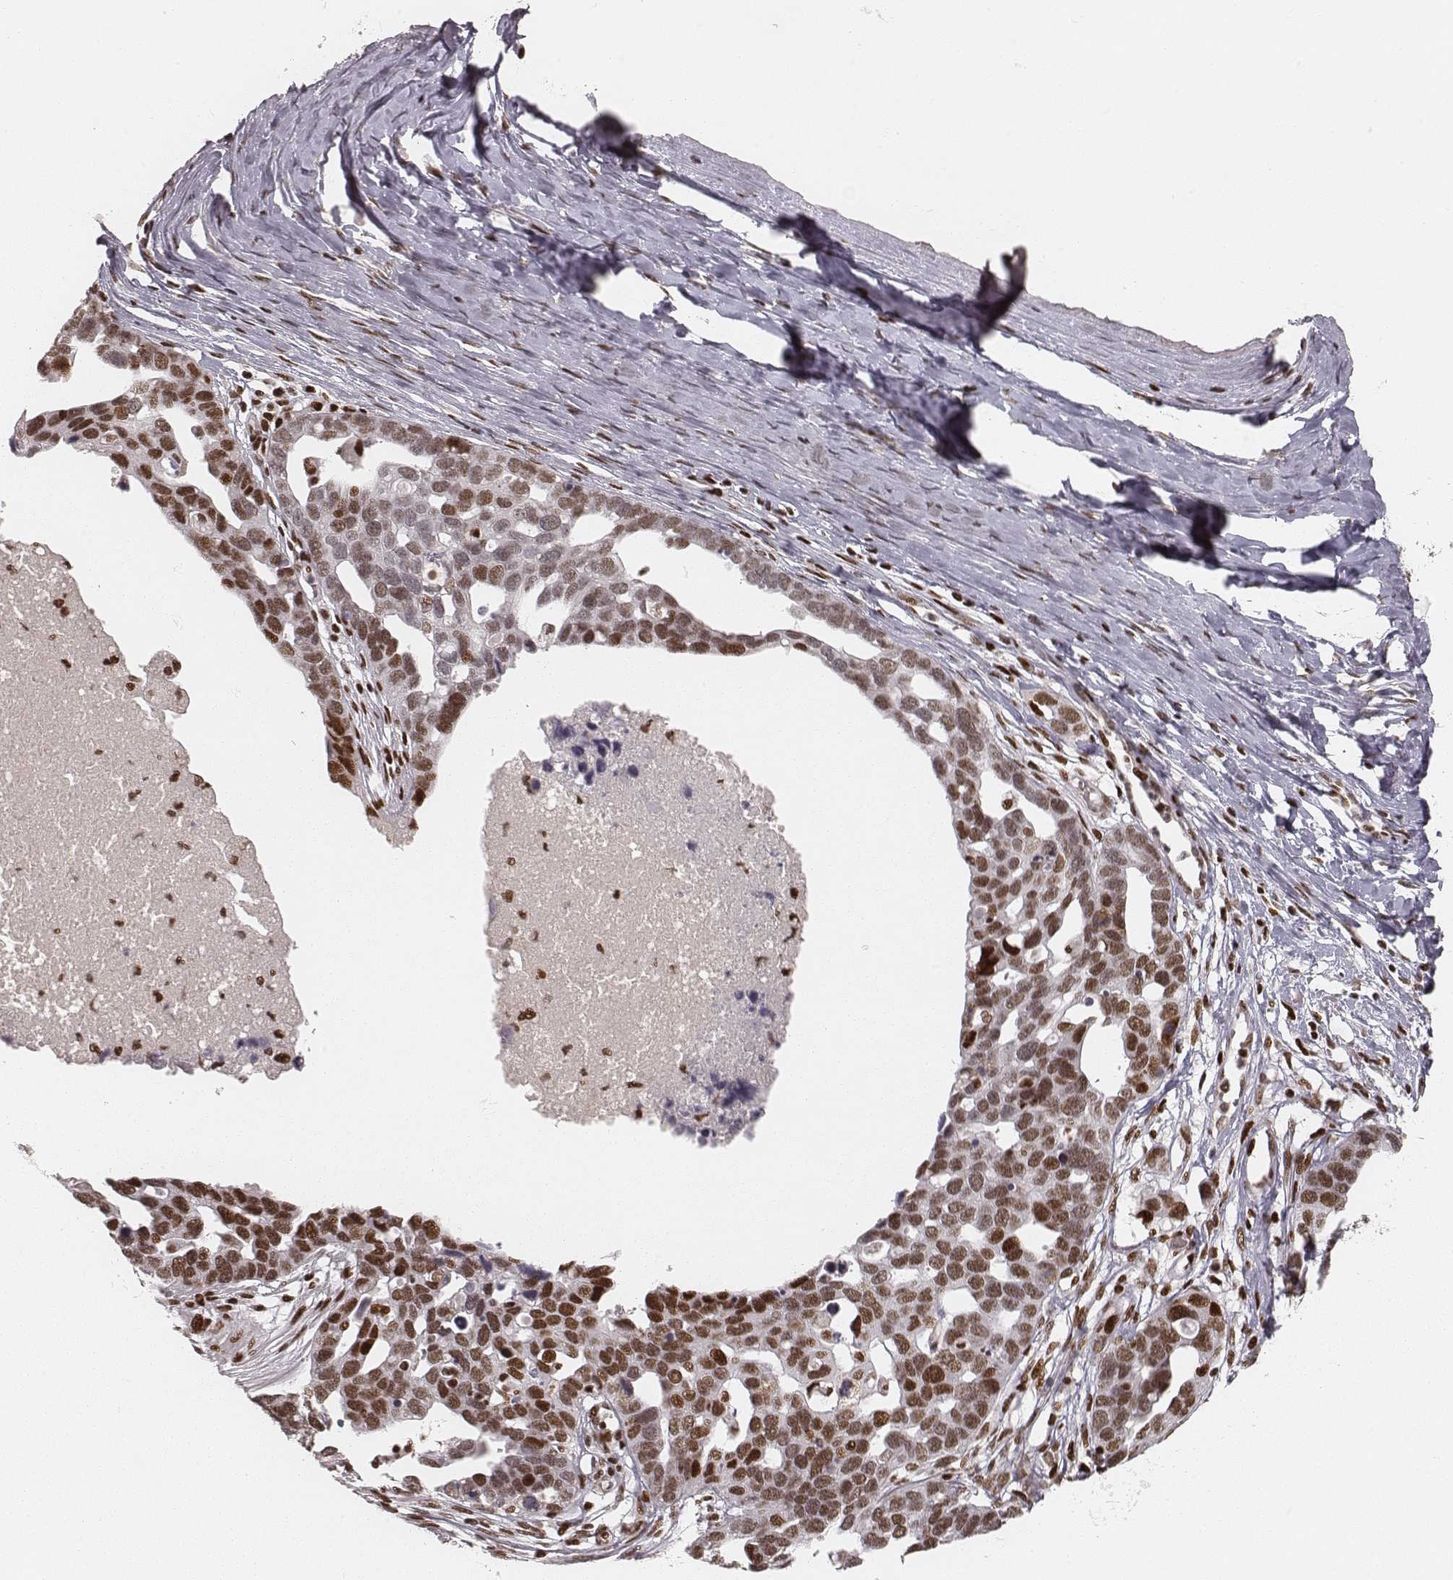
{"staining": {"intensity": "moderate", "quantity": ">75%", "location": "nuclear"}, "tissue": "ovarian cancer", "cell_type": "Tumor cells", "image_type": "cancer", "snomed": [{"axis": "morphology", "description": "Cystadenocarcinoma, serous, NOS"}, {"axis": "topography", "description": "Ovary"}], "caption": "Immunohistochemical staining of human serous cystadenocarcinoma (ovarian) displays medium levels of moderate nuclear positivity in about >75% of tumor cells. The staining is performed using DAB brown chromogen to label protein expression. The nuclei are counter-stained blue using hematoxylin.", "gene": "HNRNPC", "patient": {"sex": "female", "age": 54}}